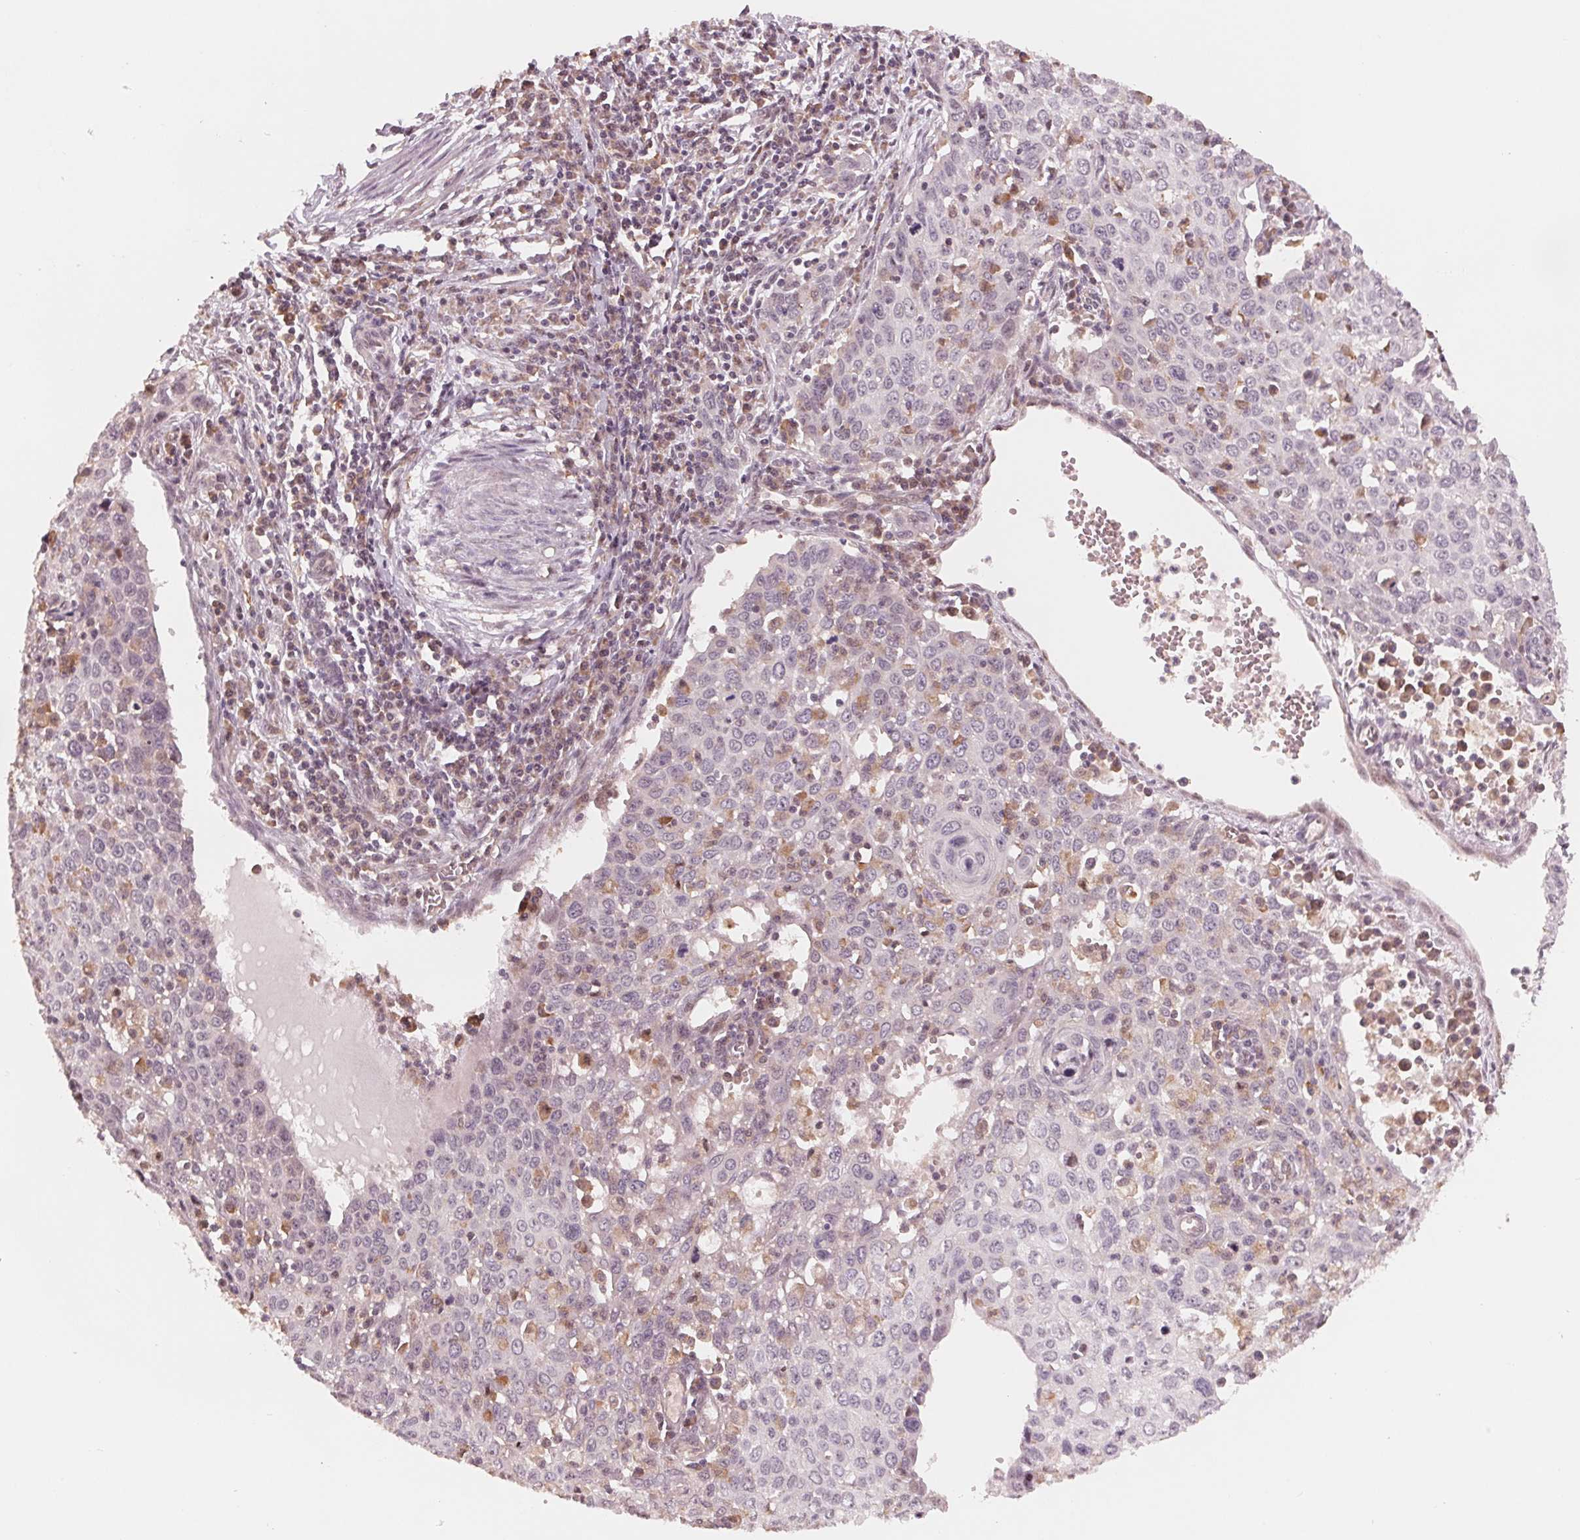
{"staining": {"intensity": "negative", "quantity": "none", "location": "none"}, "tissue": "cervical cancer", "cell_type": "Tumor cells", "image_type": "cancer", "snomed": [{"axis": "morphology", "description": "Squamous cell carcinoma, NOS"}, {"axis": "topography", "description": "Cervix"}], "caption": "High power microscopy micrograph of an immunohistochemistry image of squamous cell carcinoma (cervical), revealing no significant staining in tumor cells.", "gene": "IL9R", "patient": {"sex": "female", "age": 38}}